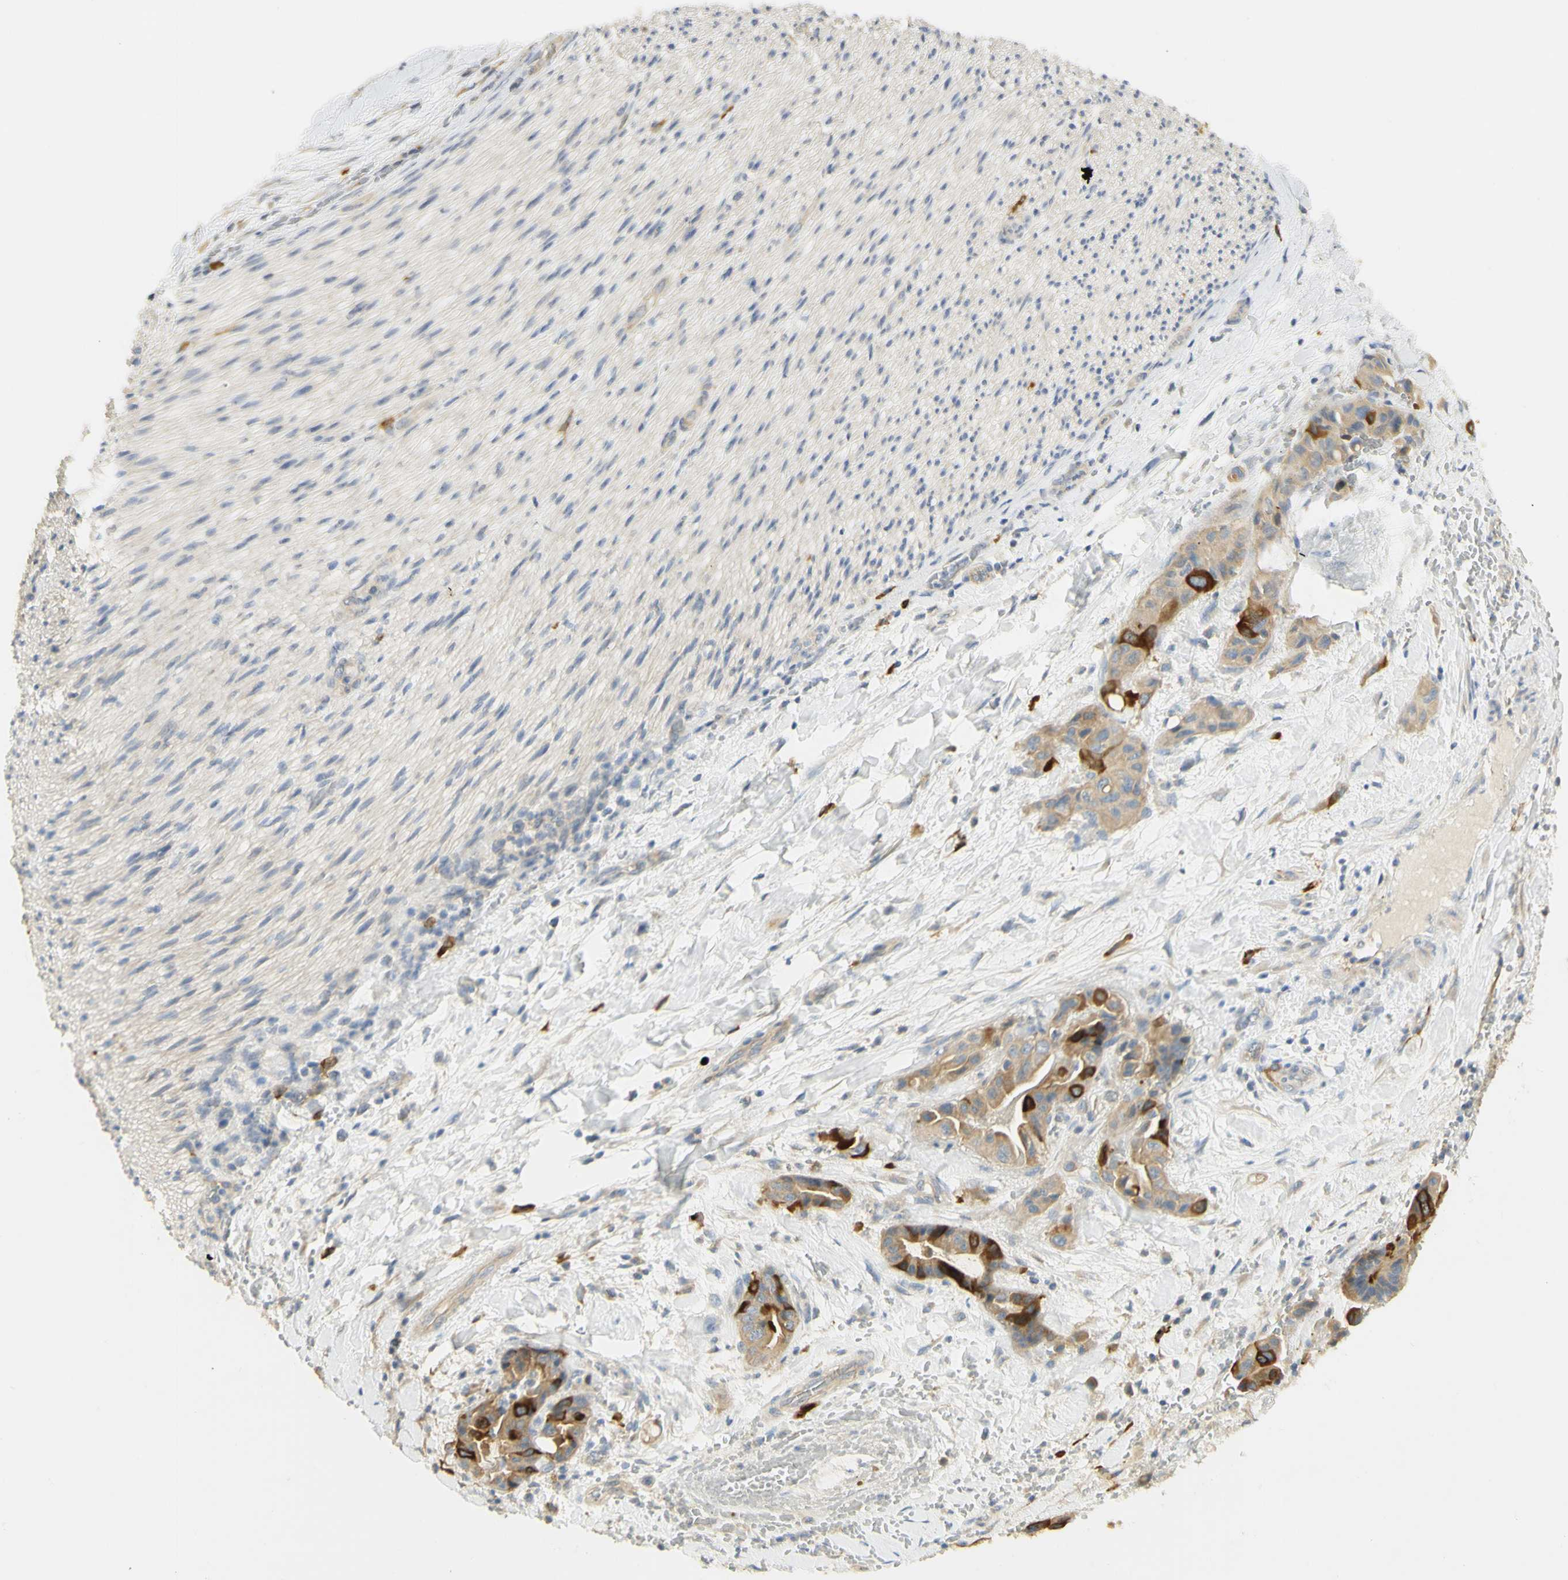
{"staining": {"intensity": "strong", "quantity": "25%-75%", "location": "cytoplasmic/membranous"}, "tissue": "liver cancer", "cell_type": "Tumor cells", "image_type": "cancer", "snomed": [{"axis": "morphology", "description": "Cholangiocarcinoma"}, {"axis": "topography", "description": "Liver"}], "caption": "Liver cancer (cholangiocarcinoma) was stained to show a protein in brown. There is high levels of strong cytoplasmic/membranous positivity in about 25%-75% of tumor cells.", "gene": "KIF11", "patient": {"sex": "female", "age": 61}}